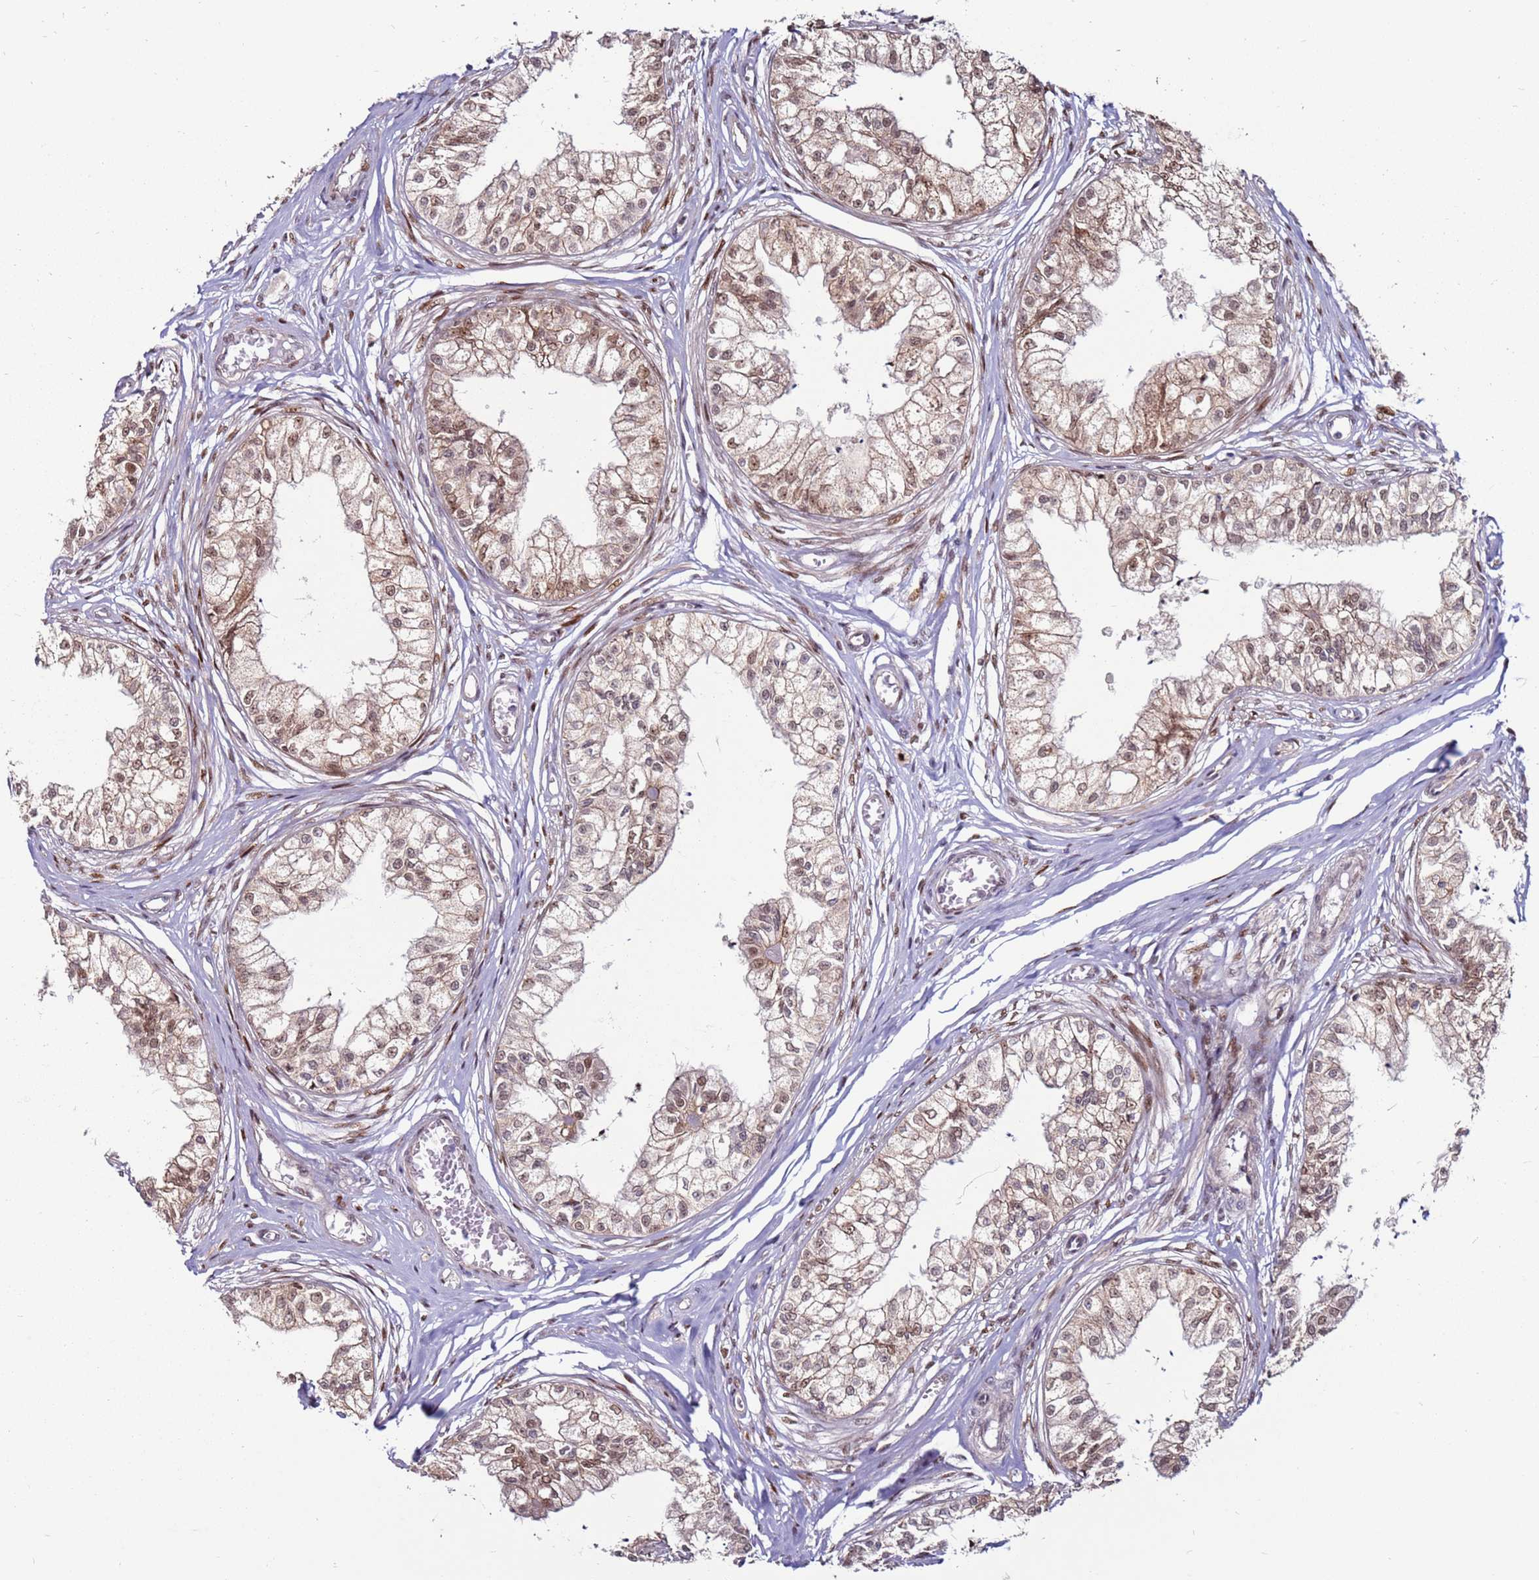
{"staining": {"intensity": "moderate", "quantity": ">75%", "location": "cytoplasmic/membranous,nuclear"}, "tissue": "epididymis", "cell_type": "Glandular cells", "image_type": "normal", "snomed": [{"axis": "morphology", "description": "Normal tissue, NOS"}, {"axis": "topography", "description": "Epididymis"}], "caption": "A histopathology image of human epididymis stained for a protein reveals moderate cytoplasmic/membranous,nuclear brown staining in glandular cells. The protein of interest is shown in brown color, while the nuclei are stained blue.", "gene": "KPNA4", "patient": {"sex": "male", "age": 79}}